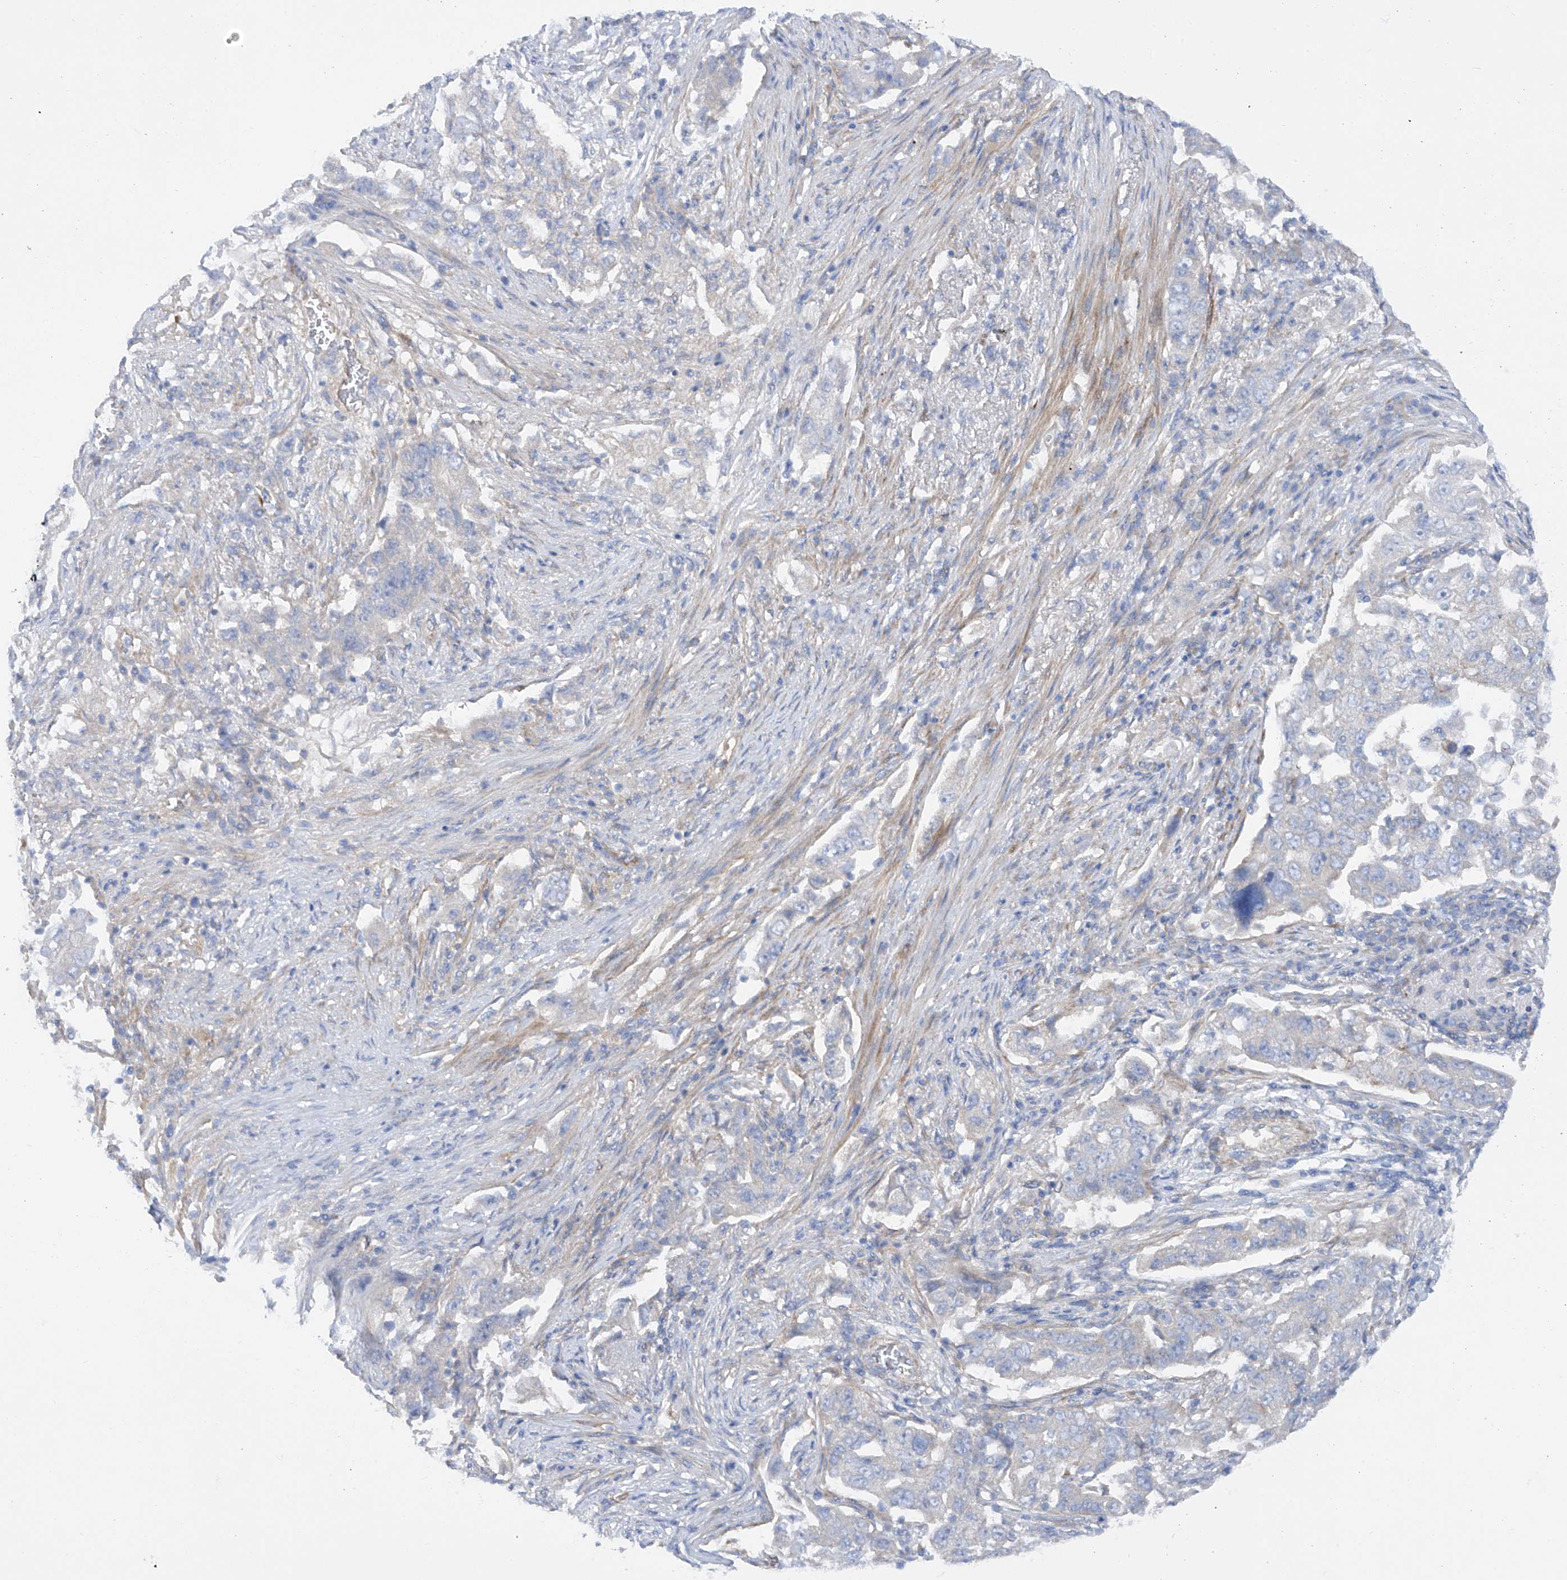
{"staining": {"intensity": "negative", "quantity": "none", "location": "none"}, "tissue": "lung cancer", "cell_type": "Tumor cells", "image_type": "cancer", "snomed": [{"axis": "morphology", "description": "Adenocarcinoma, NOS"}, {"axis": "topography", "description": "Lung"}], "caption": "Tumor cells show no significant protein positivity in lung cancer (adenocarcinoma).", "gene": "LCA5", "patient": {"sex": "female", "age": 51}}